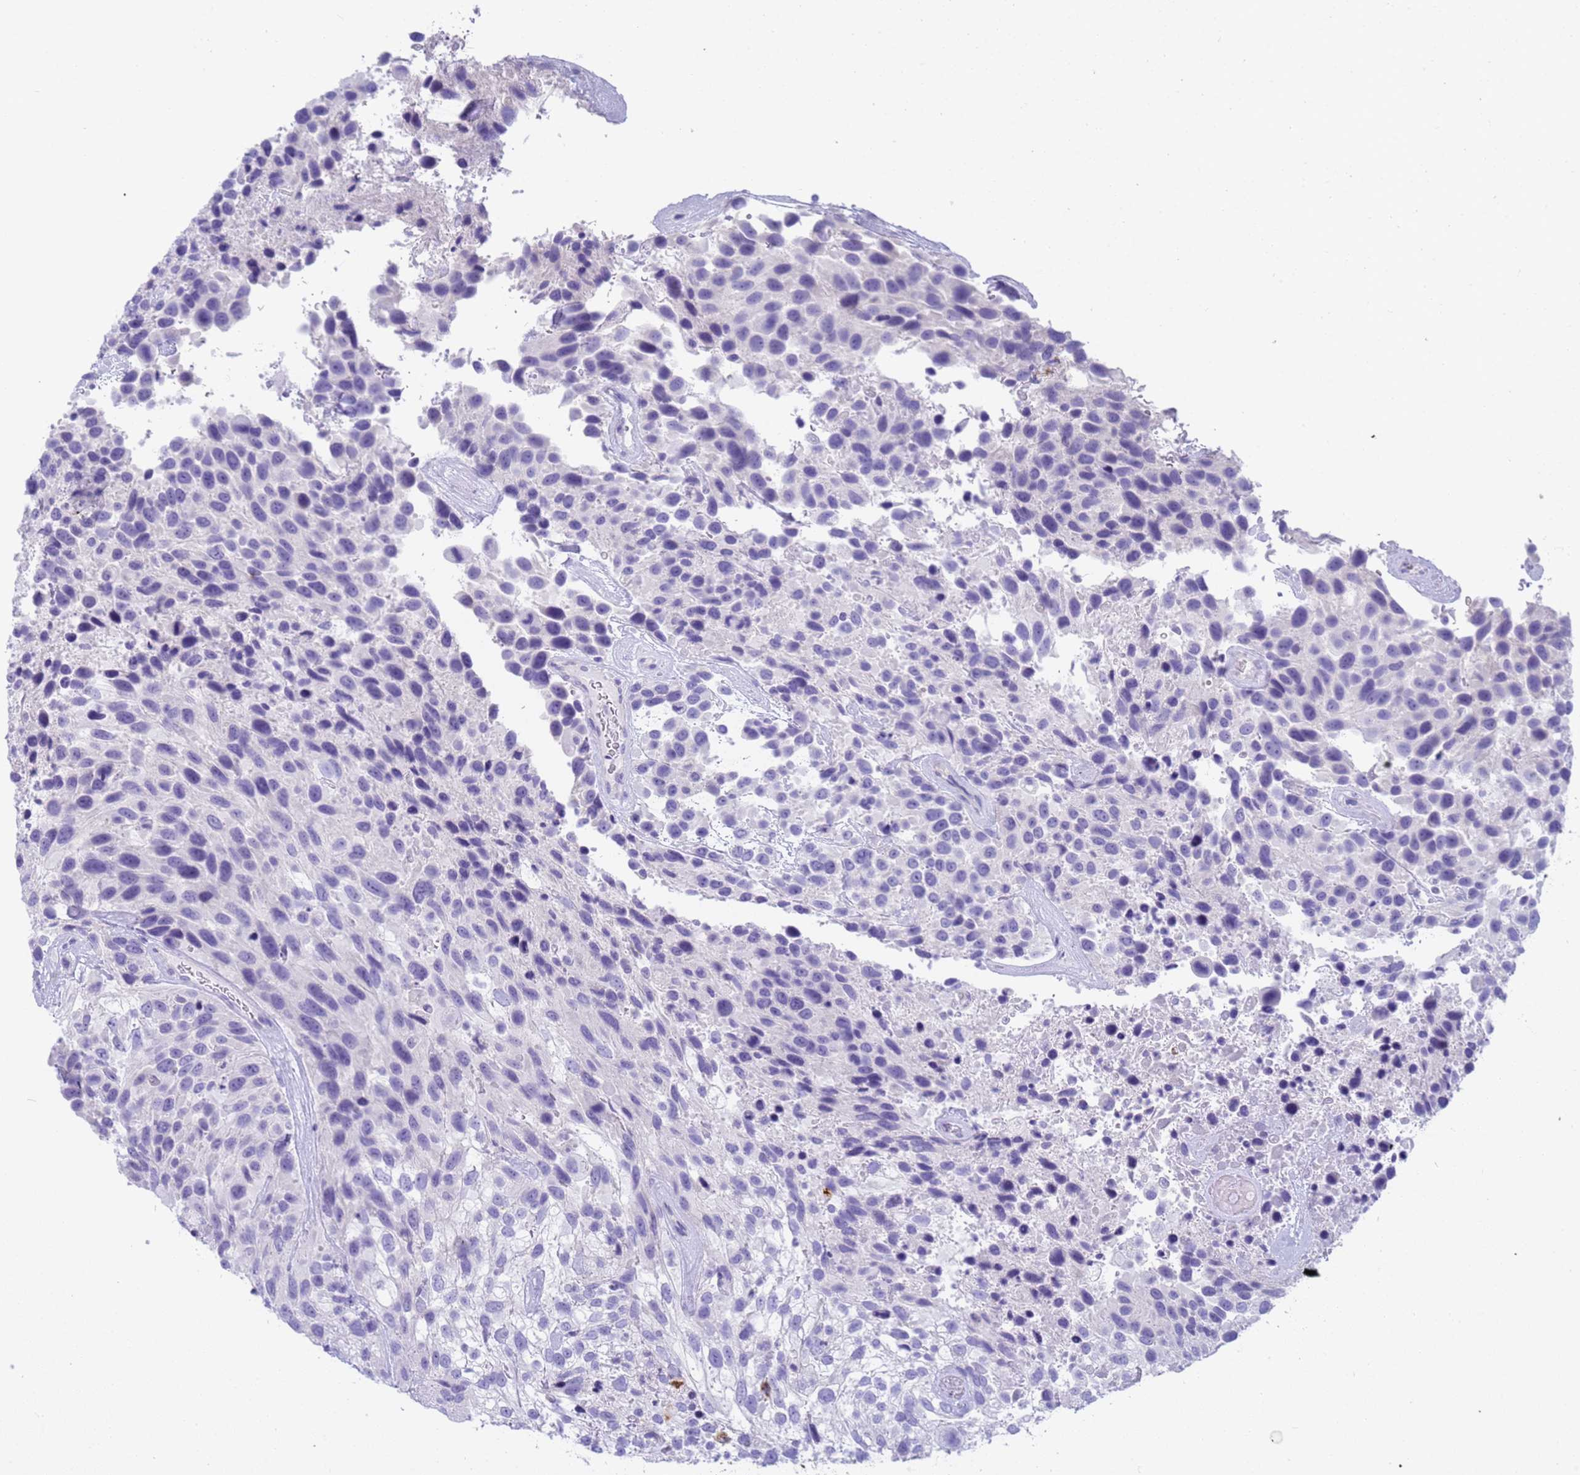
{"staining": {"intensity": "negative", "quantity": "none", "location": "none"}, "tissue": "urothelial cancer", "cell_type": "Tumor cells", "image_type": "cancer", "snomed": [{"axis": "morphology", "description": "Urothelial carcinoma, High grade"}, {"axis": "topography", "description": "Urinary bladder"}], "caption": "The micrograph reveals no significant staining in tumor cells of urothelial cancer.", "gene": "RNASE2", "patient": {"sex": "female", "age": 70}}